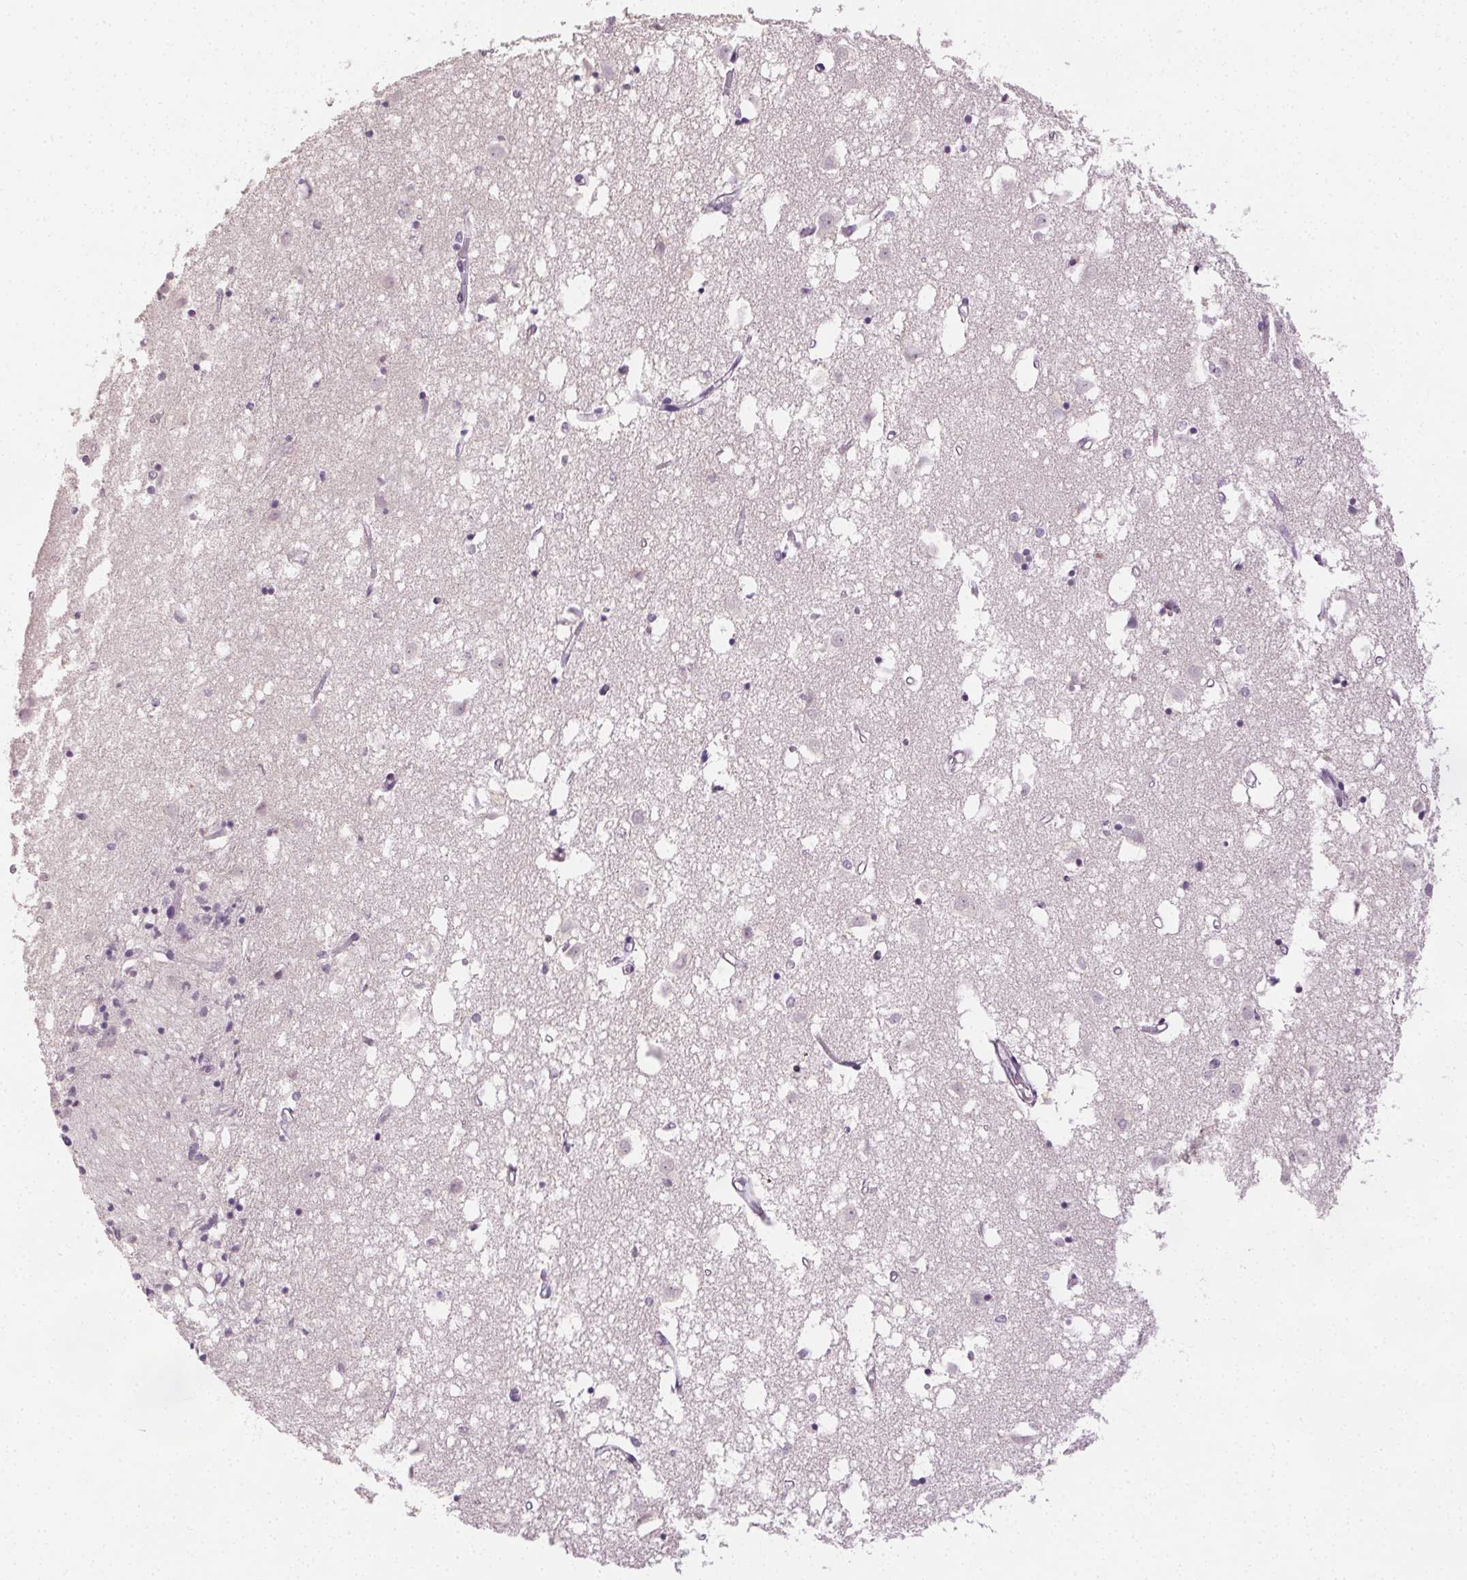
{"staining": {"intensity": "negative", "quantity": "none", "location": "none"}, "tissue": "caudate", "cell_type": "Glial cells", "image_type": "normal", "snomed": [{"axis": "morphology", "description": "Normal tissue, NOS"}, {"axis": "topography", "description": "Lateral ventricle wall"}], "caption": "High power microscopy image of an IHC micrograph of unremarkable caudate, revealing no significant expression in glial cells.", "gene": "ANLN", "patient": {"sex": "male", "age": 70}}